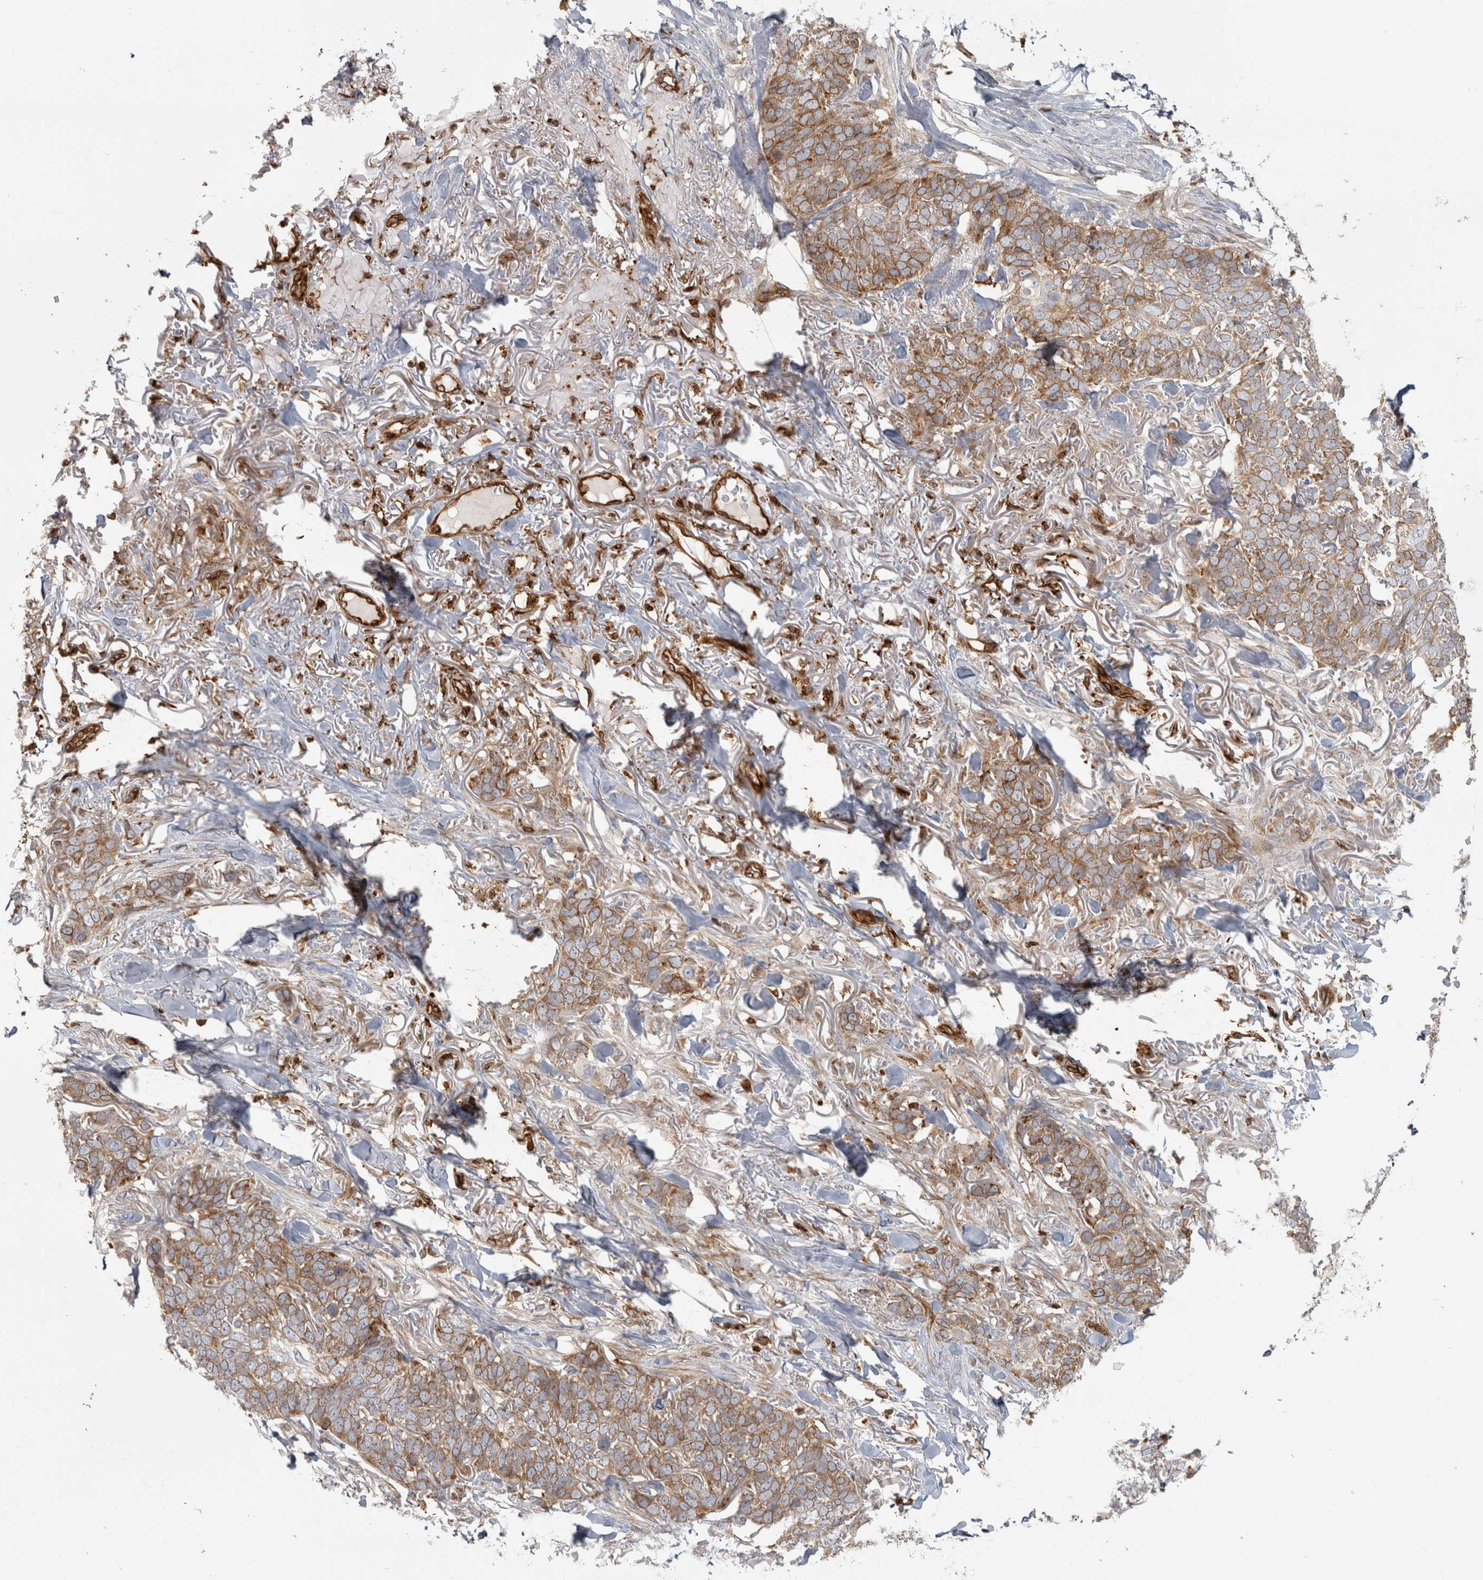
{"staining": {"intensity": "moderate", "quantity": ">75%", "location": "cytoplasmic/membranous"}, "tissue": "skin cancer", "cell_type": "Tumor cells", "image_type": "cancer", "snomed": [{"axis": "morphology", "description": "Normal tissue, NOS"}, {"axis": "morphology", "description": "Basal cell carcinoma"}, {"axis": "topography", "description": "Skin"}], "caption": "Skin cancer (basal cell carcinoma) was stained to show a protein in brown. There is medium levels of moderate cytoplasmic/membranous positivity in approximately >75% of tumor cells.", "gene": "HLA-E", "patient": {"sex": "male", "age": 77}}